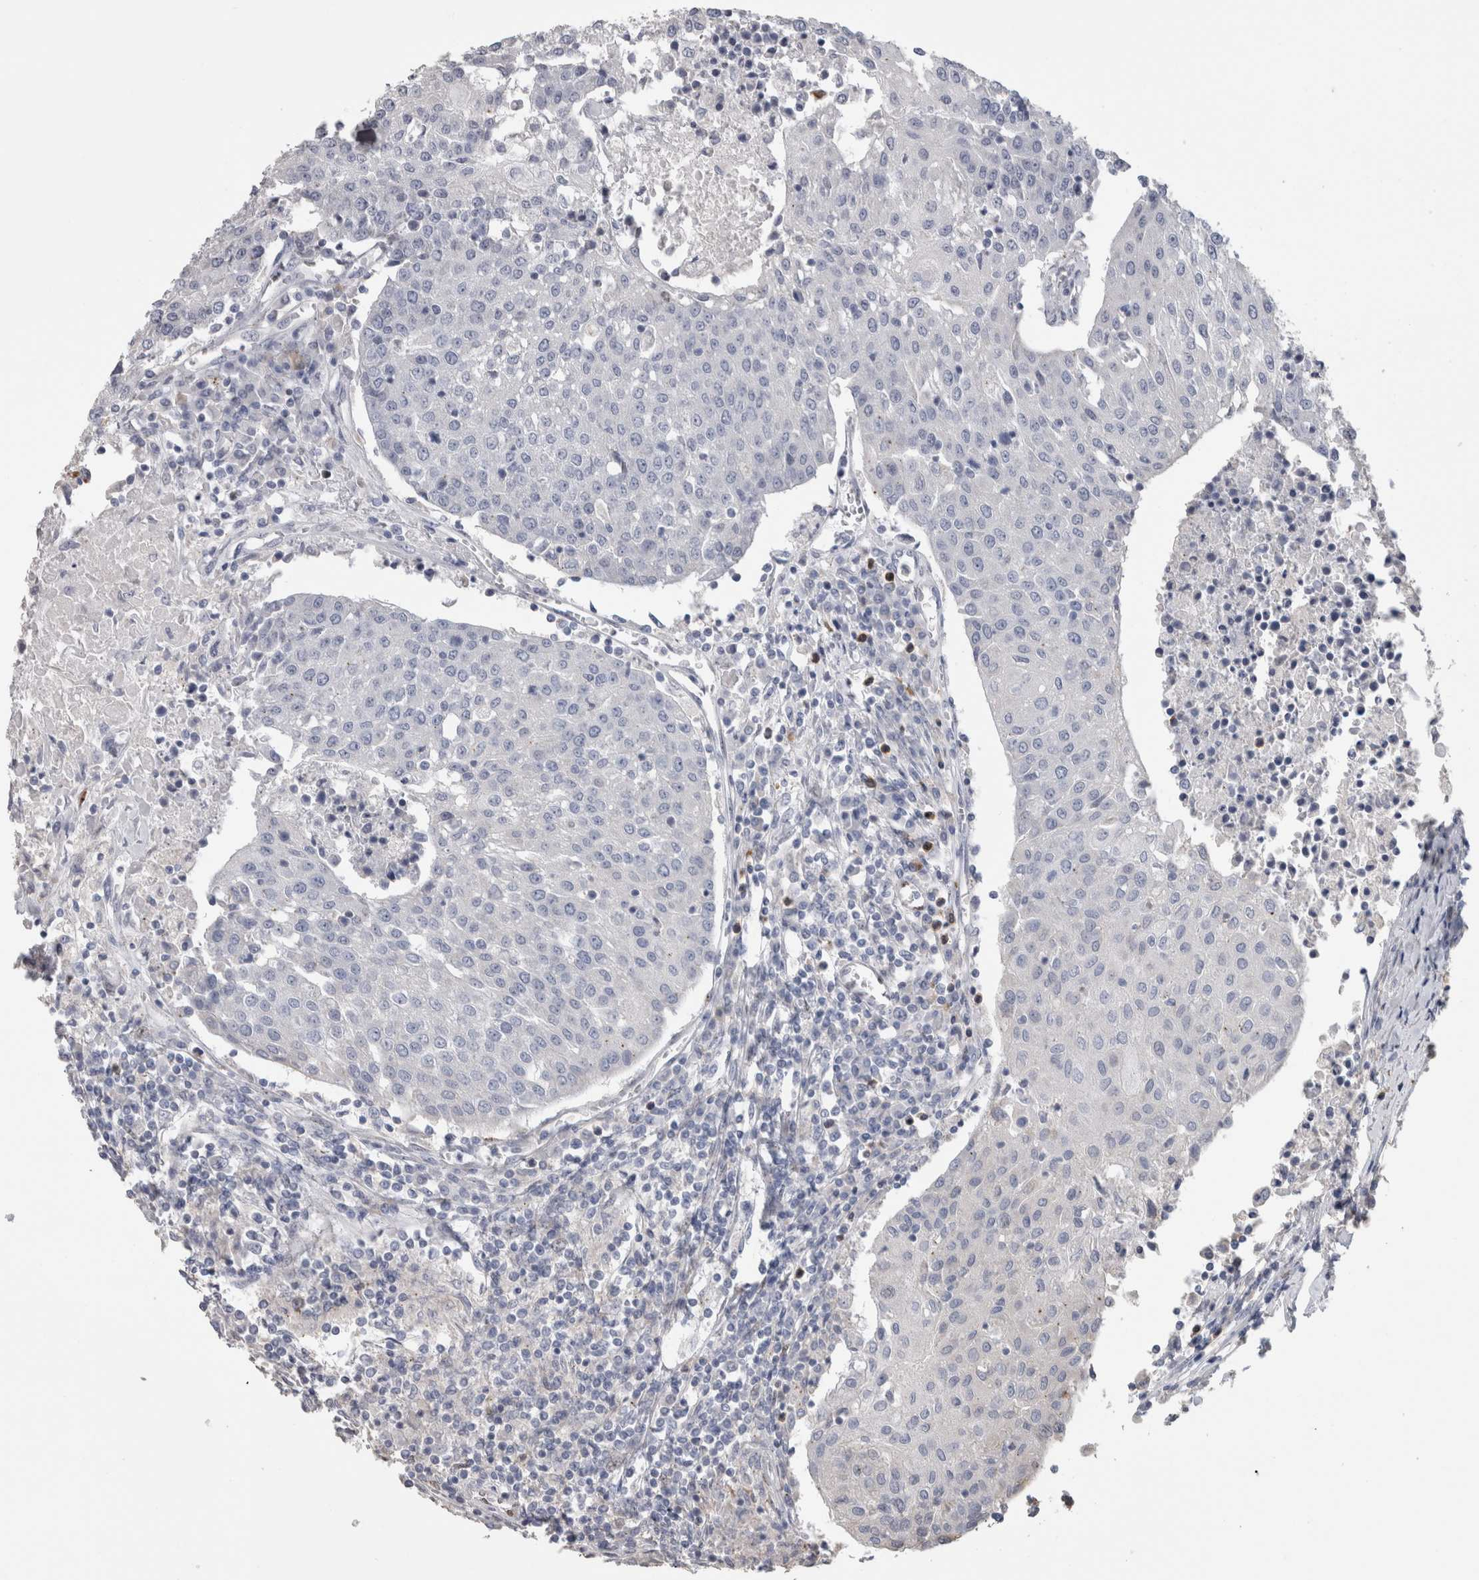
{"staining": {"intensity": "negative", "quantity": "none", "location": "none"}, "tissue": "urothelial cancer", "cell_type": "Tumor cells", "image_type": "cancer", "snomed": [{"axis": "morphology", "description": "Urothelial carcinoma, High grade"}, {"axis": "topography", "description": "Urinary bladder"}], "caption": "Immunohistochemistry histopathology image of neoplastic tissue: urothelial cancer stained with DAB (3,3'-diaminobenzidine) exhibits no significant protein positivity in tumor cells.", "gene": "IL33", "patient": {"sex": "female", "age": 85}}